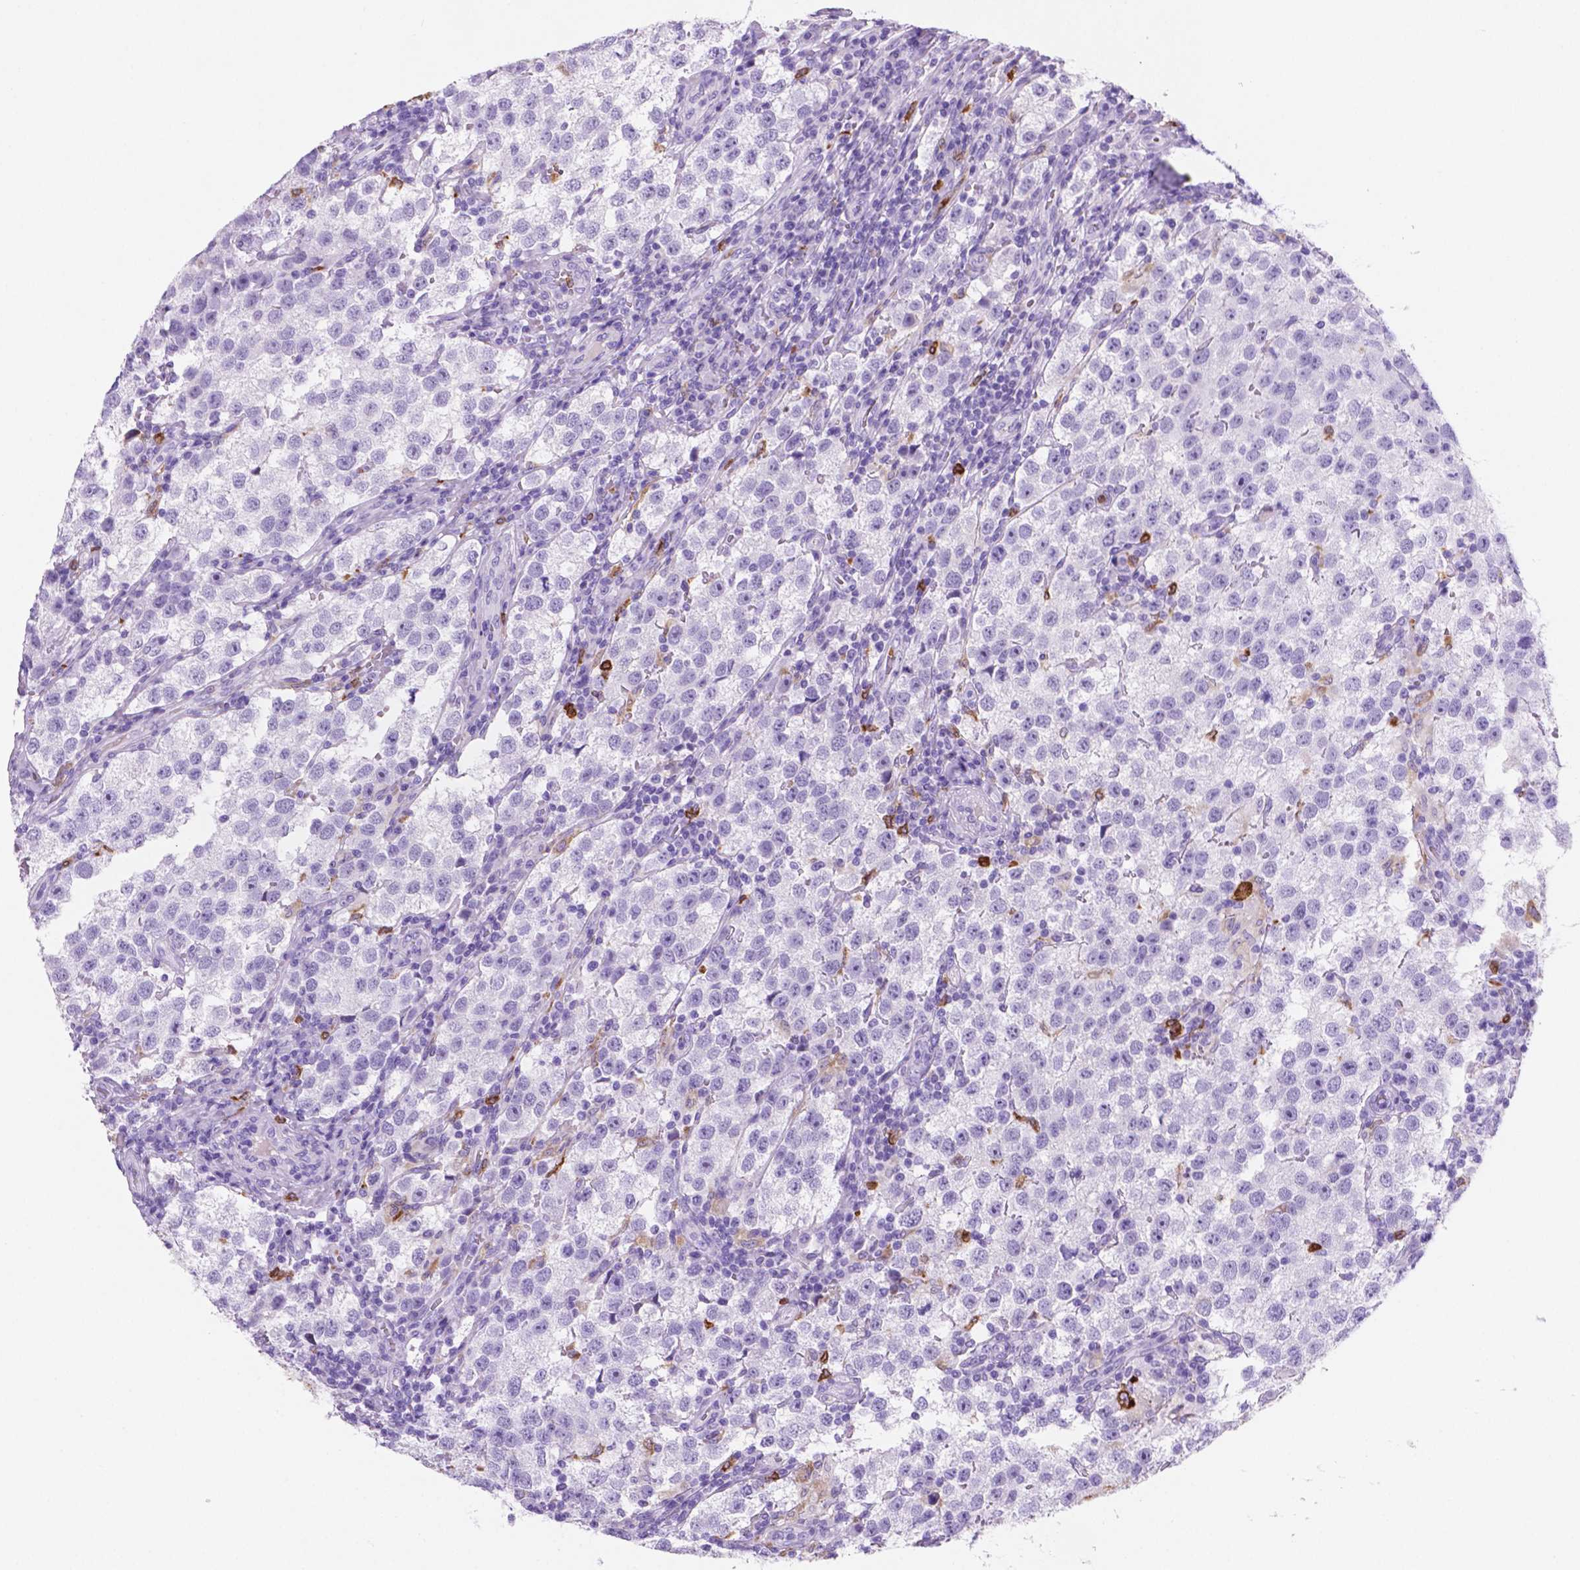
{"staining": {"intensity": "negative", "quantity": "none", "location": "none"}, "tissue": "testis cancer", "cell_type": "Tumor cells", "image_type": "cancer", "snomed": [{"axis": "morphology", "description": "Seminoma, NOS"}, {"axis": "topography", "description": "Testis"}], "caption": "There is no significant expression in tumor cells of seminoma (testis). The staining was performed using DAB (3,3'-diaminobenzidine) to visualize the protein expression in brown, while the nuclei were stained in blue with hematoxylin (Magnification: 20x).", "gene": "MACF1", "patient": {"sex": "male", "age": 37}}